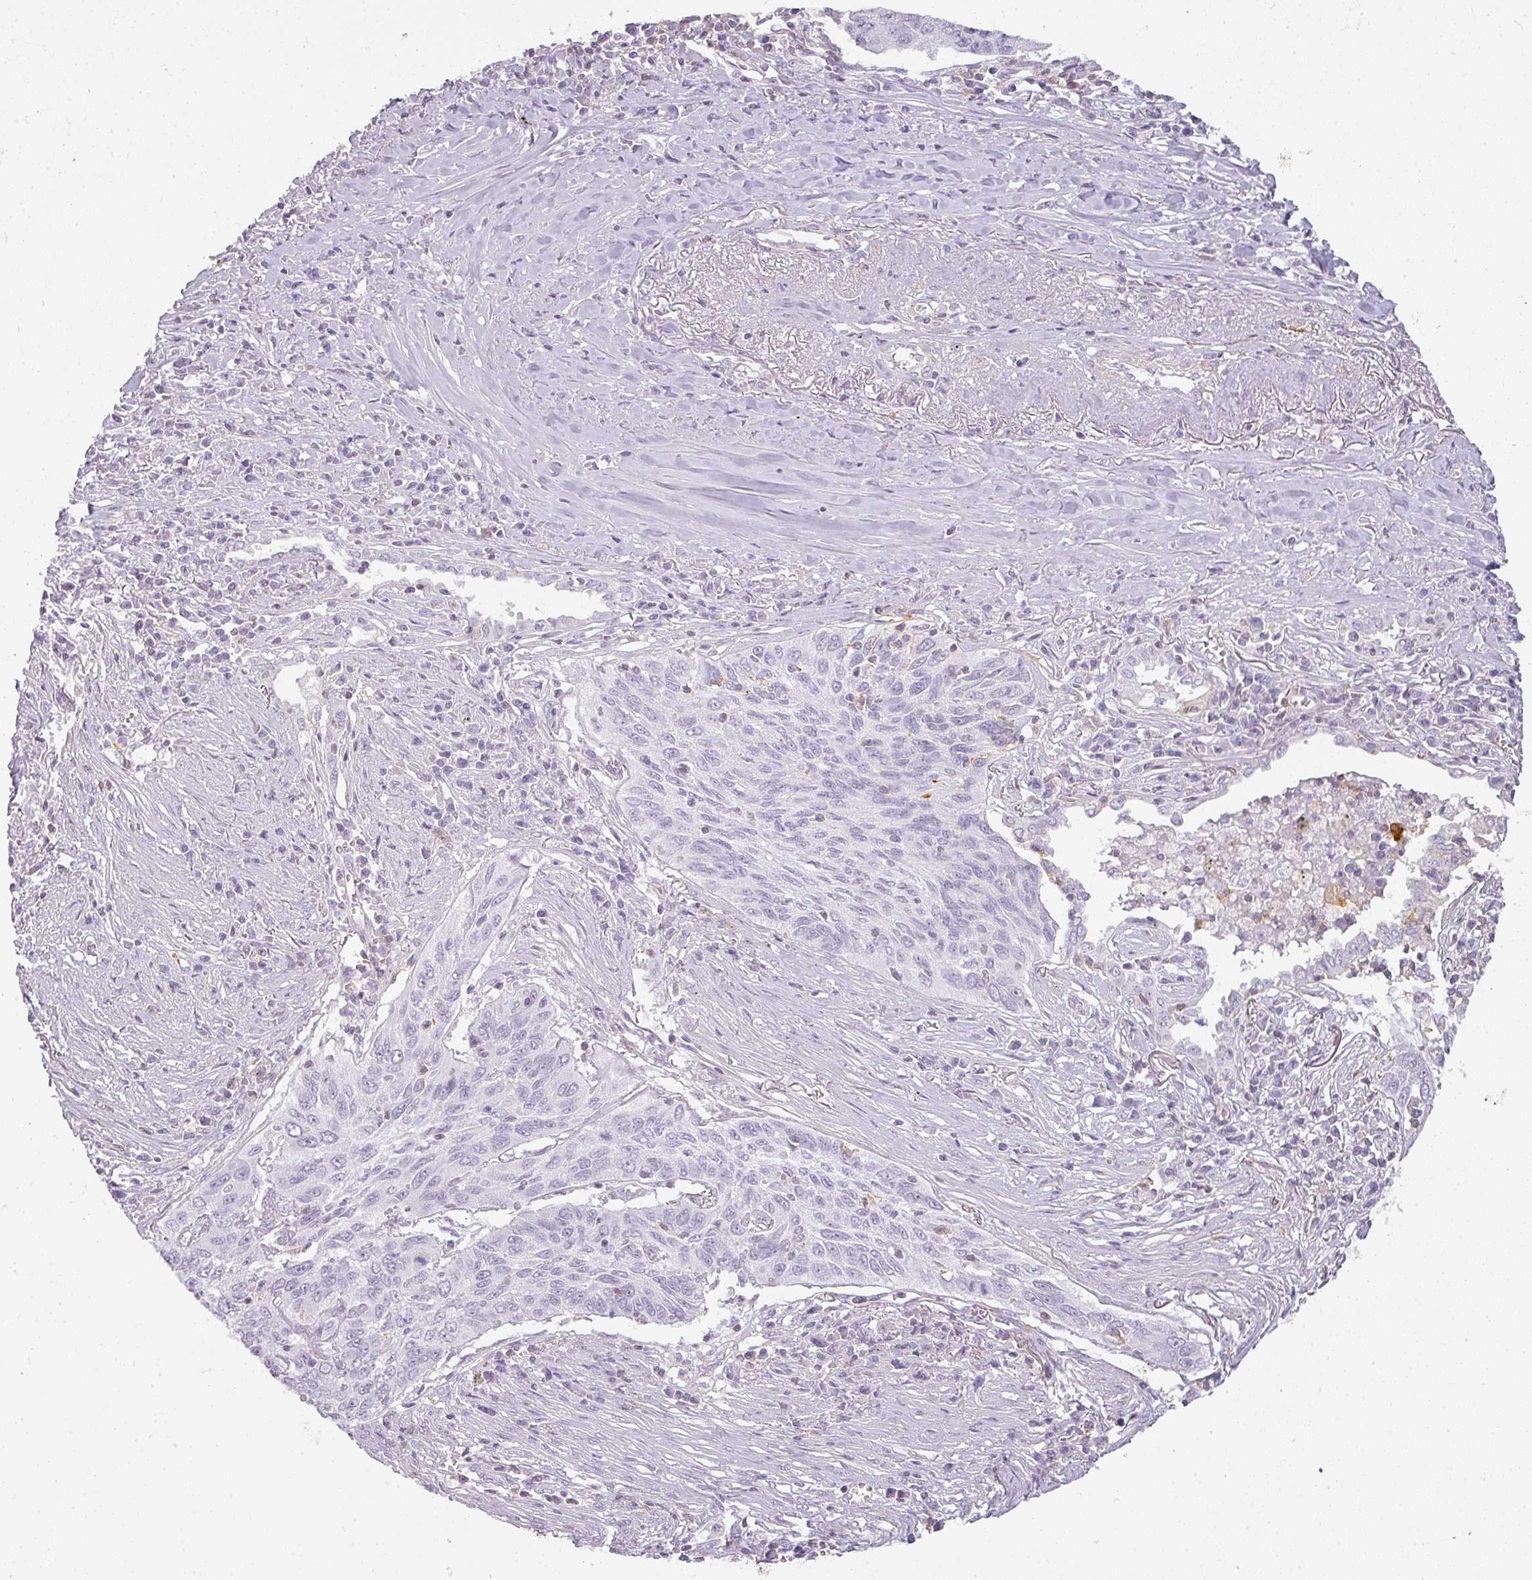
{"staining": {"intensity": "negative", "quantity": "none", "location": "none"}, "tissue": "lung cancer", "cell_type": "Tumor cells", "image_type": "cancer", "snomed": [{"axis": "morphology", "description": "Squamous cell carcinoma, NOS"}, {"axis": "topography", "description": "Lung"}], "caption": "Immunohistochemistry of human lung cancer (squamous cell carcinoma) exhibits no expression in tumor cells.", "gene": "TMEM42", "patient": {"sex": "female", "age": 66}}